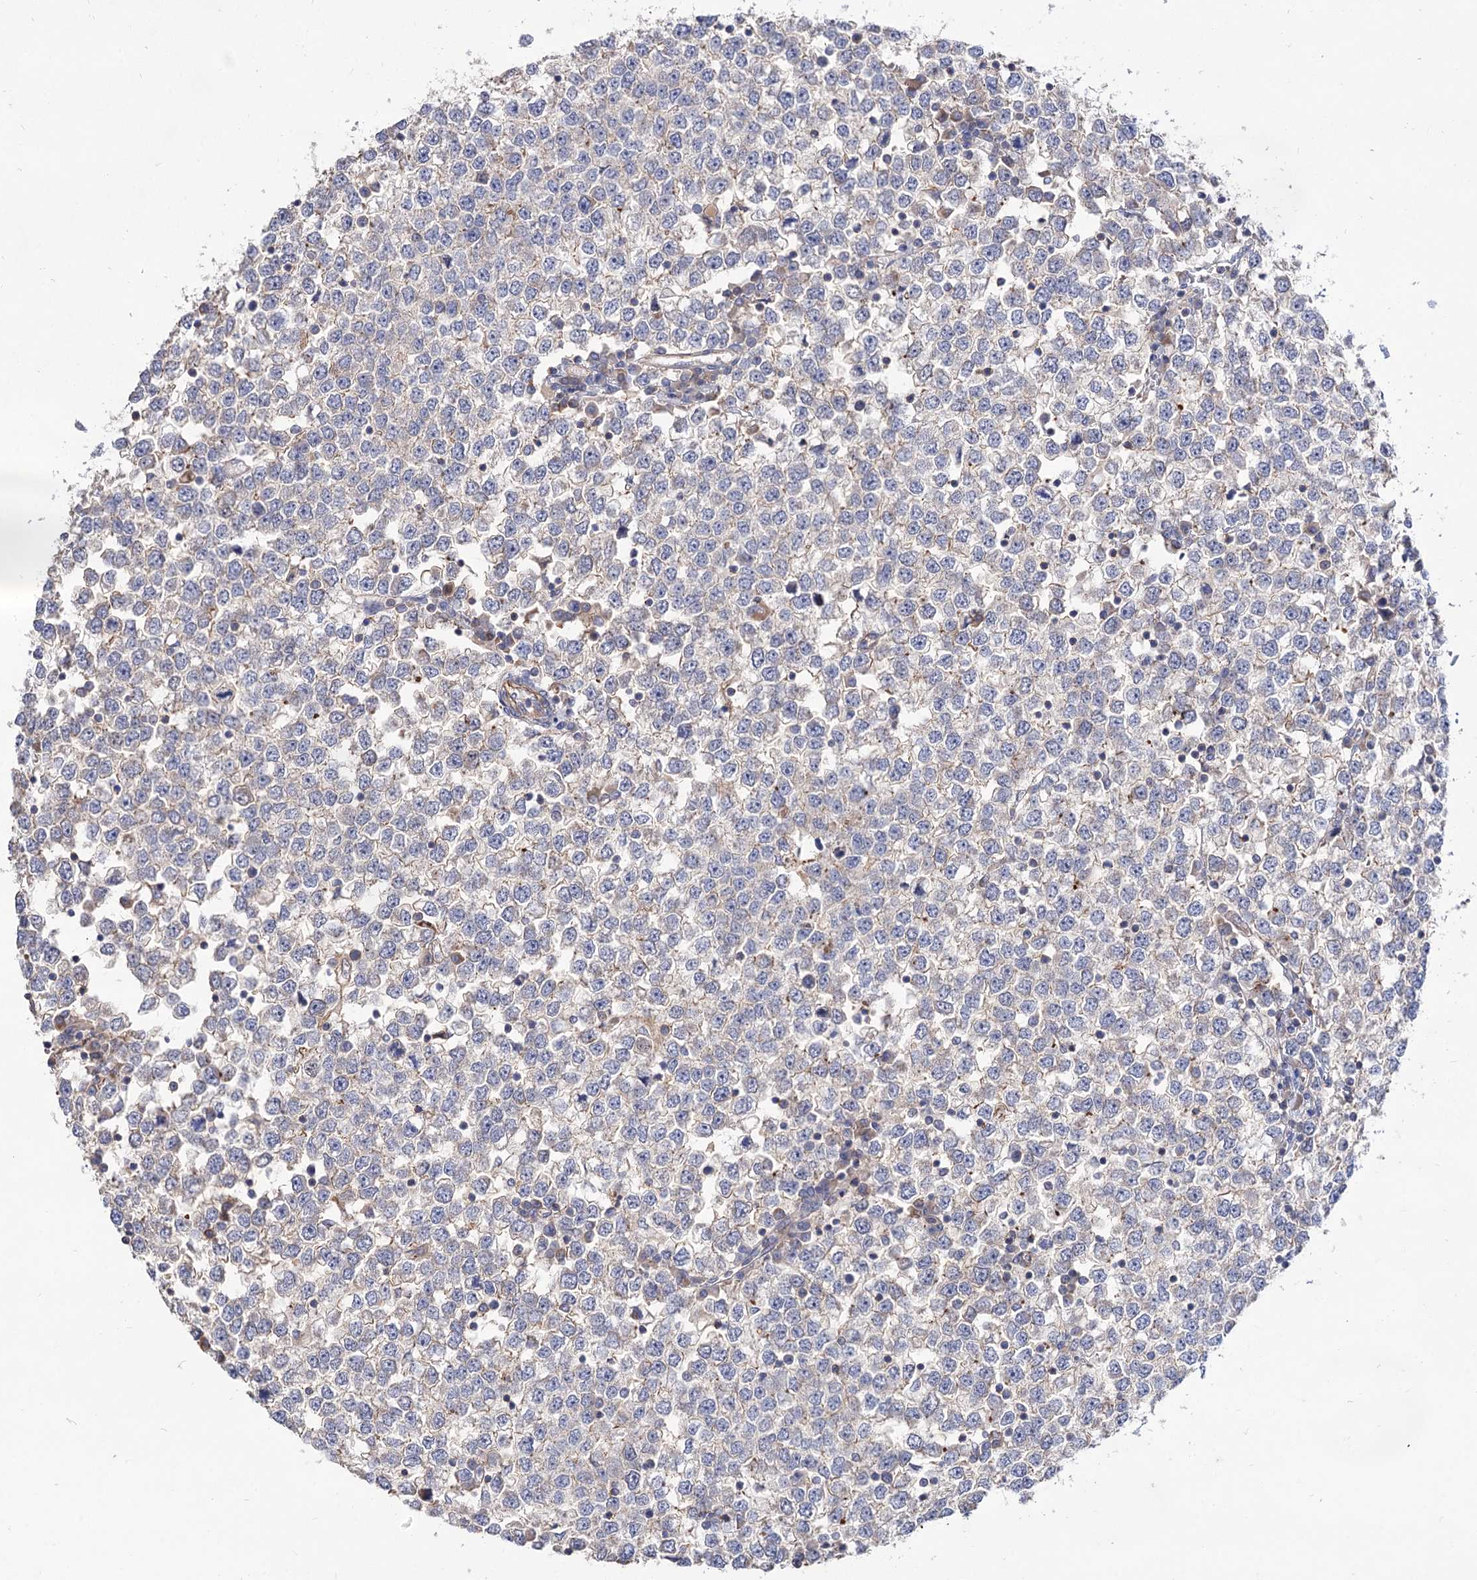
{"staining": {"intensity": "negative", "quantity": "none", "location": "none"}, "tissue": "testis cancer", "cell_type": "Tumor cells", "image_type": "cancer", "snomed": [{"axis": "morphology", "description": "Seminoma, NOS"}, {"axis": "topography", "description": "Testis"}], "caption": "Immunohistochemical staining of testis cancer shows no significant expression in tumor cells.", "gene": "NUDCD2", "patient": {"sex": "male", "age": 65}}